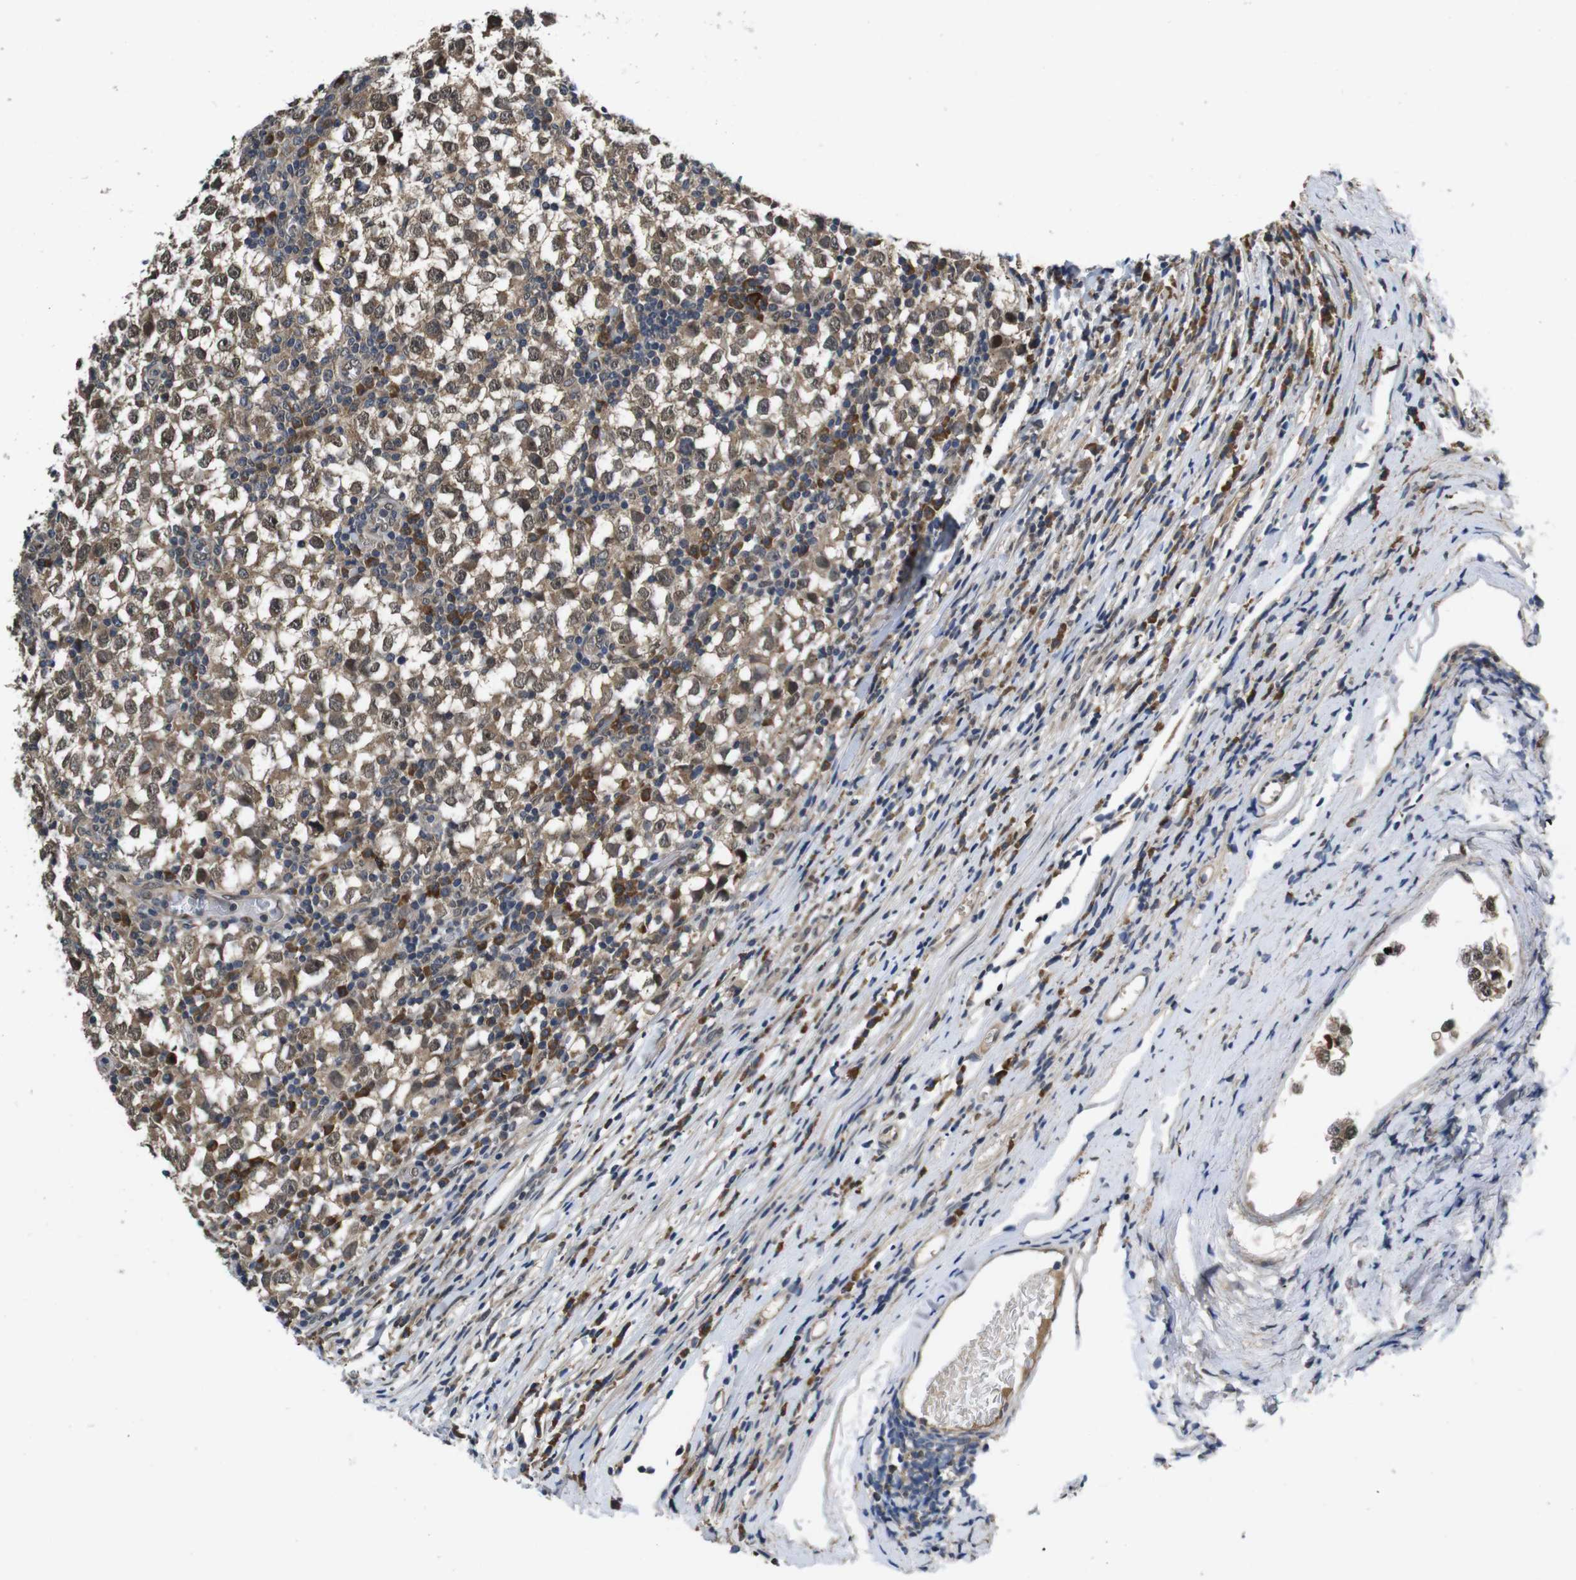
{"staining": {"intensity": "moderate", "quantity": ">75%", "location": "cytoplasmic/membranous,nuclear"}, "tissue": "testis cancer", "cell_type": "Tumor cells", "image_type": "cancer", "snomed": [{"axis": "morphology", "description": "Seminoma, NOS"}, {"axis": "topography", "description": "Testis"}], "caption": "Seminoma (testis) stained for a protein (brown) demonstrates moderate cytoplasmic/membranous and nuclear positive staining in about >75% of tumor cells.", "gene": "ZBTB46", "patient": {"sex": "male", "age": 65}}